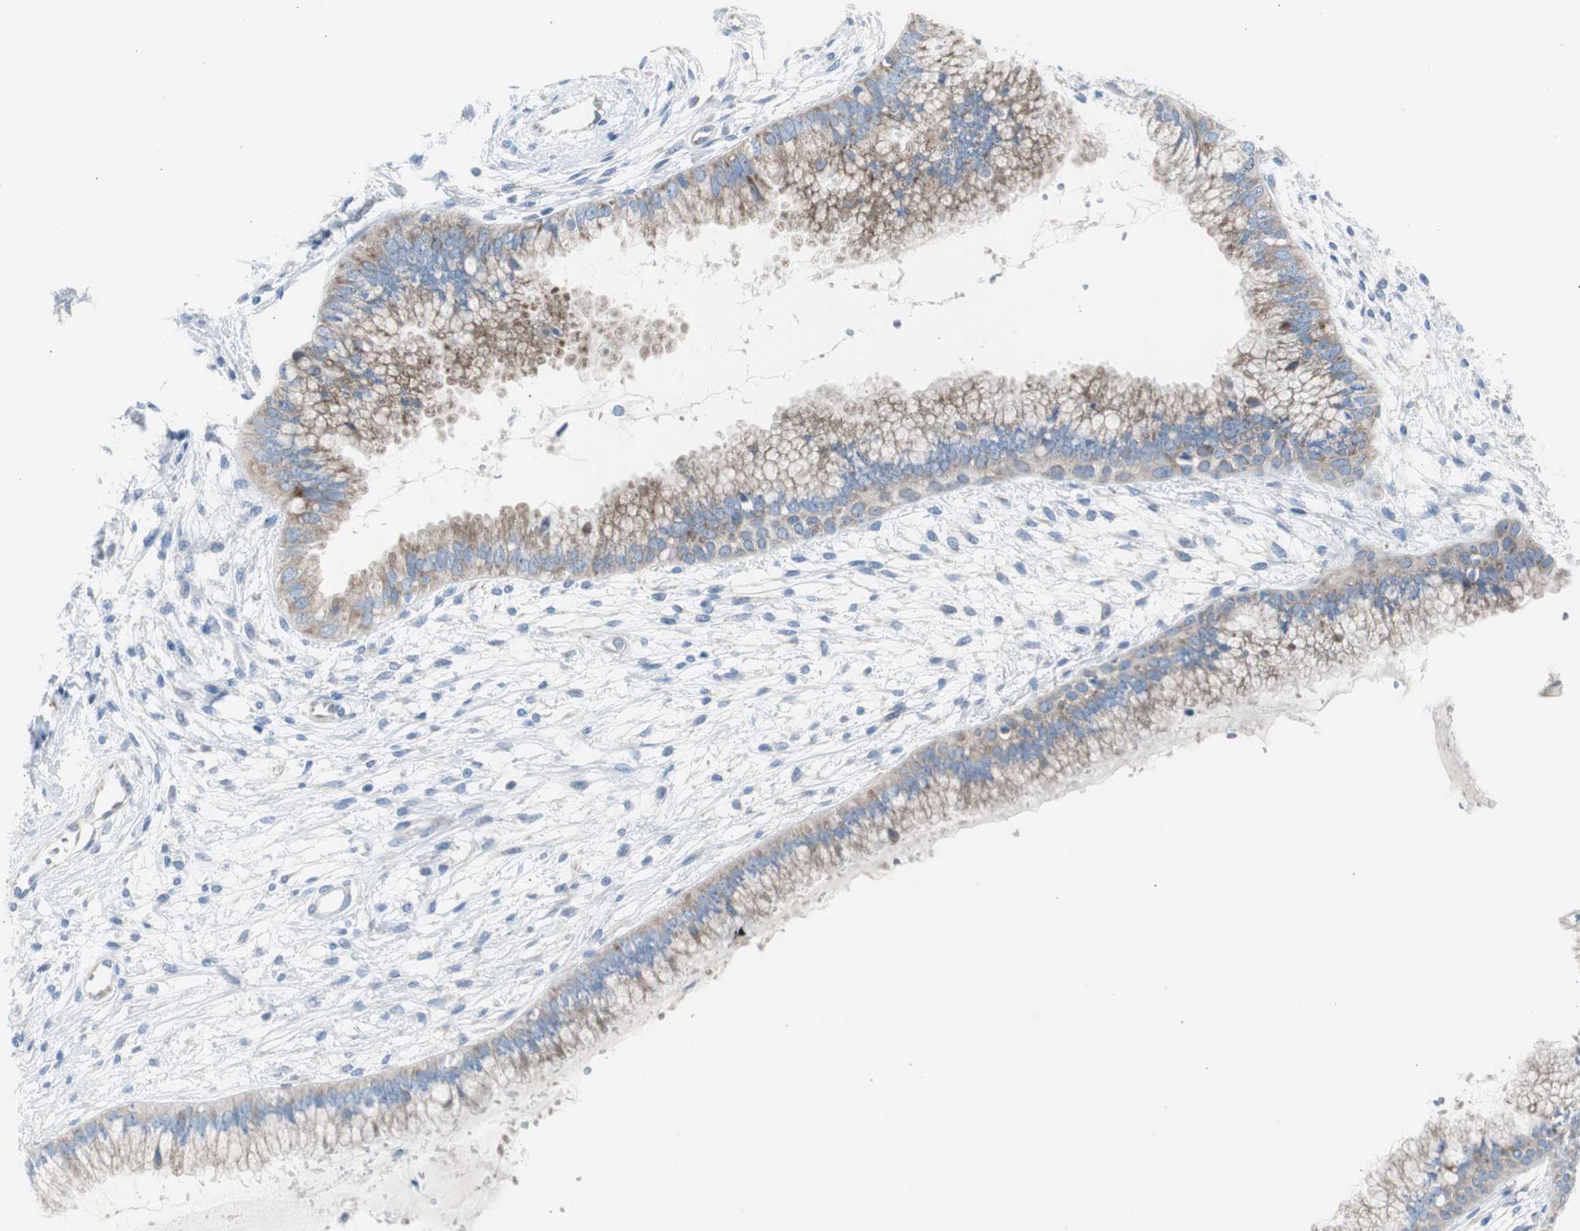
{"staining": {"intensity": "moderate", "quantity": ">75%", "location": "cytoplasmic/membranous"}, "tissue": "cervix", "cell_type": "Glandular cells", "image_type": "normal", "snomed": [{"axis": "morphology", "description": "Normal tissue, NOS"}, {"axis": "topography", "description": "Cervix"}], "caption": "An image of human cervix stained for a protein demonstrates moderate cytoplasmic/membranous brown staining in glandular cells. (DAB (3,3'-diaminobenzidine) IHC, brown staining for protein, blue staining for nuclei).", "gene": "RPS12", "patient": {"sex": "female", "age": 39}}